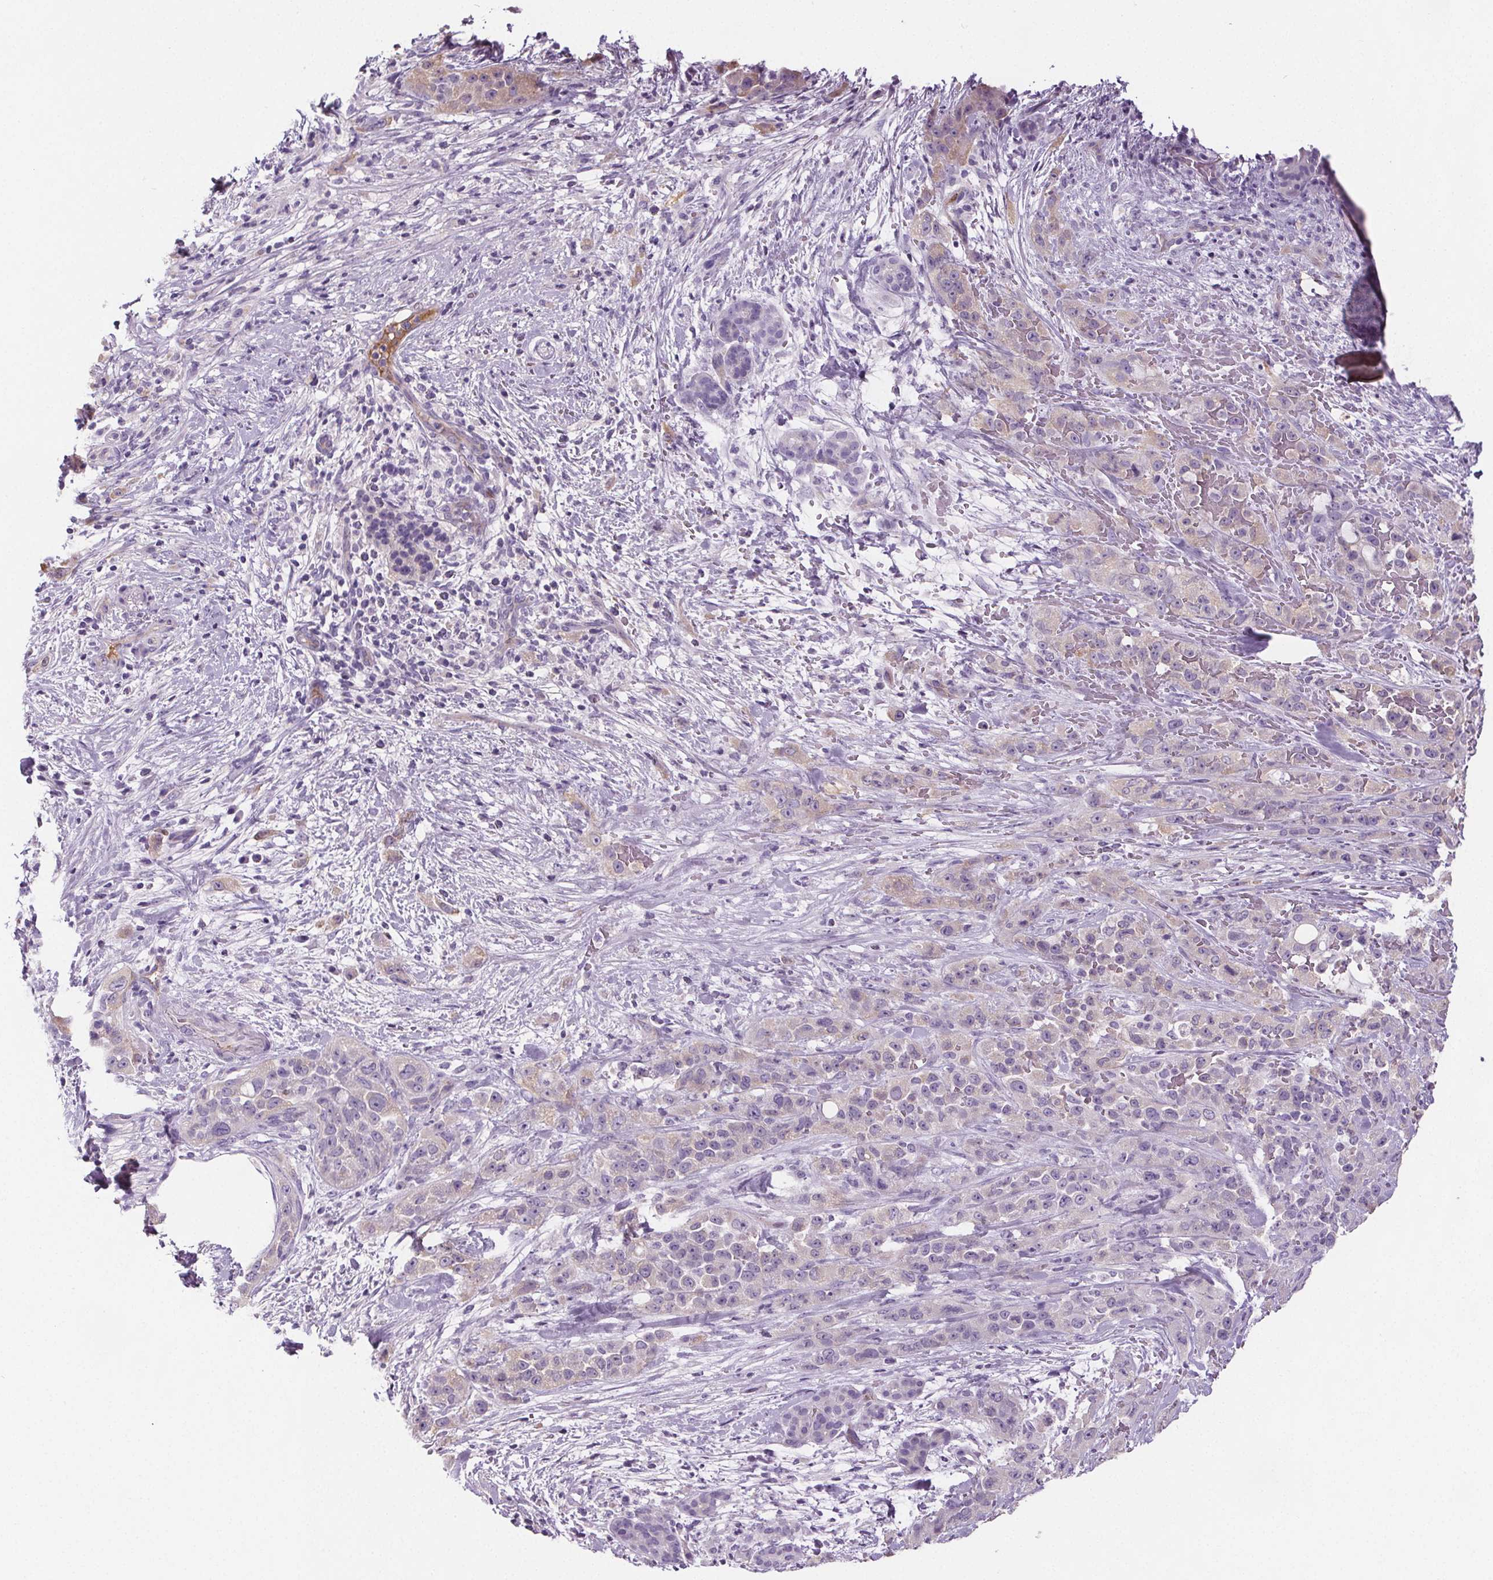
{"staining": {"intensity": "negative", "quantity": "none", "location": "none"}, "tissue": "pancreatic cancer", "cell_type": "Tumor cells", "image_type": "cancer", "snomed": [{"axis": "morphology", "description": "Adenocarcinoma, NOS"}, {"axis": "topography", "description": "Pancreas"}], "caption": "A histopathology image of pancreatic cancer (adenocarcinoma) stained for a protein exhibits no brown staining in tumor cells. (Brightfield microscopy of DAB (3,3'-diaminobenzidine) IHC at high magnification).", "gene": "CD5L", "patient": {"sex": "male", "age": 44}}